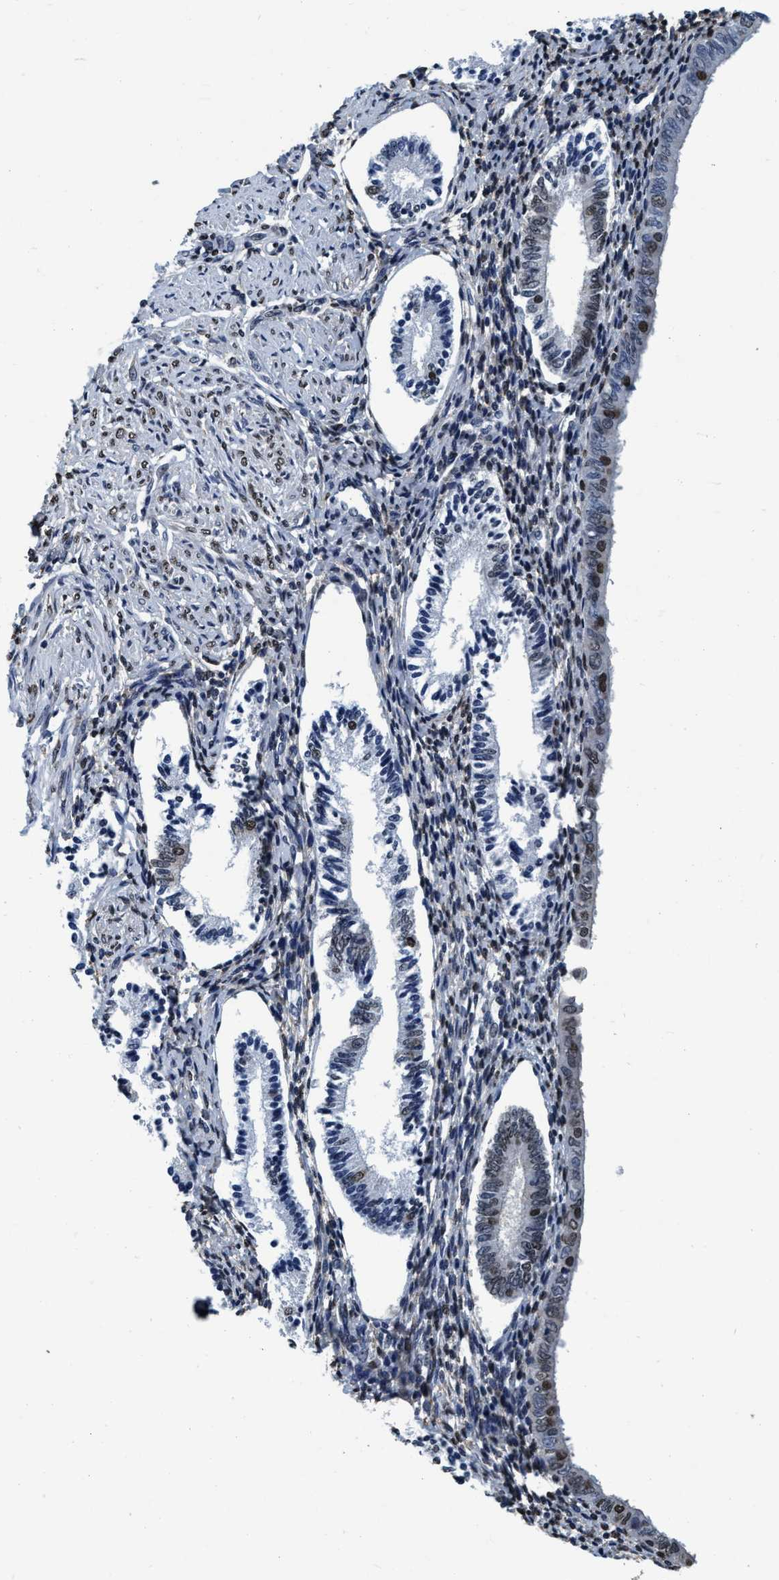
{"staining": {"intensity": "weak", "quantity": "25%-75%", "location": "nuclear"}, "tissue": "endometrium", "cell_type": "Cells in endometrial stroma", "image_type": "normal", "snomed": [{"axis": "morphology", "description": "Normal tissue, NOS"}, {"axis": "topography", "description": "Endometrium"}], "caption": "IHC staining of benign endometrium, which demonstrates low levels of weak nuclear positivity in approximately 25%-75% of cells in endometrial stroma indicating weak nuclear protein expression. The staining was performed using DAB (brown) for protein detection and nuclei were counterstained in hematoxylin (blue).", "gene": "CCNE2", "patient": {"sex": "female", "age": 42}}